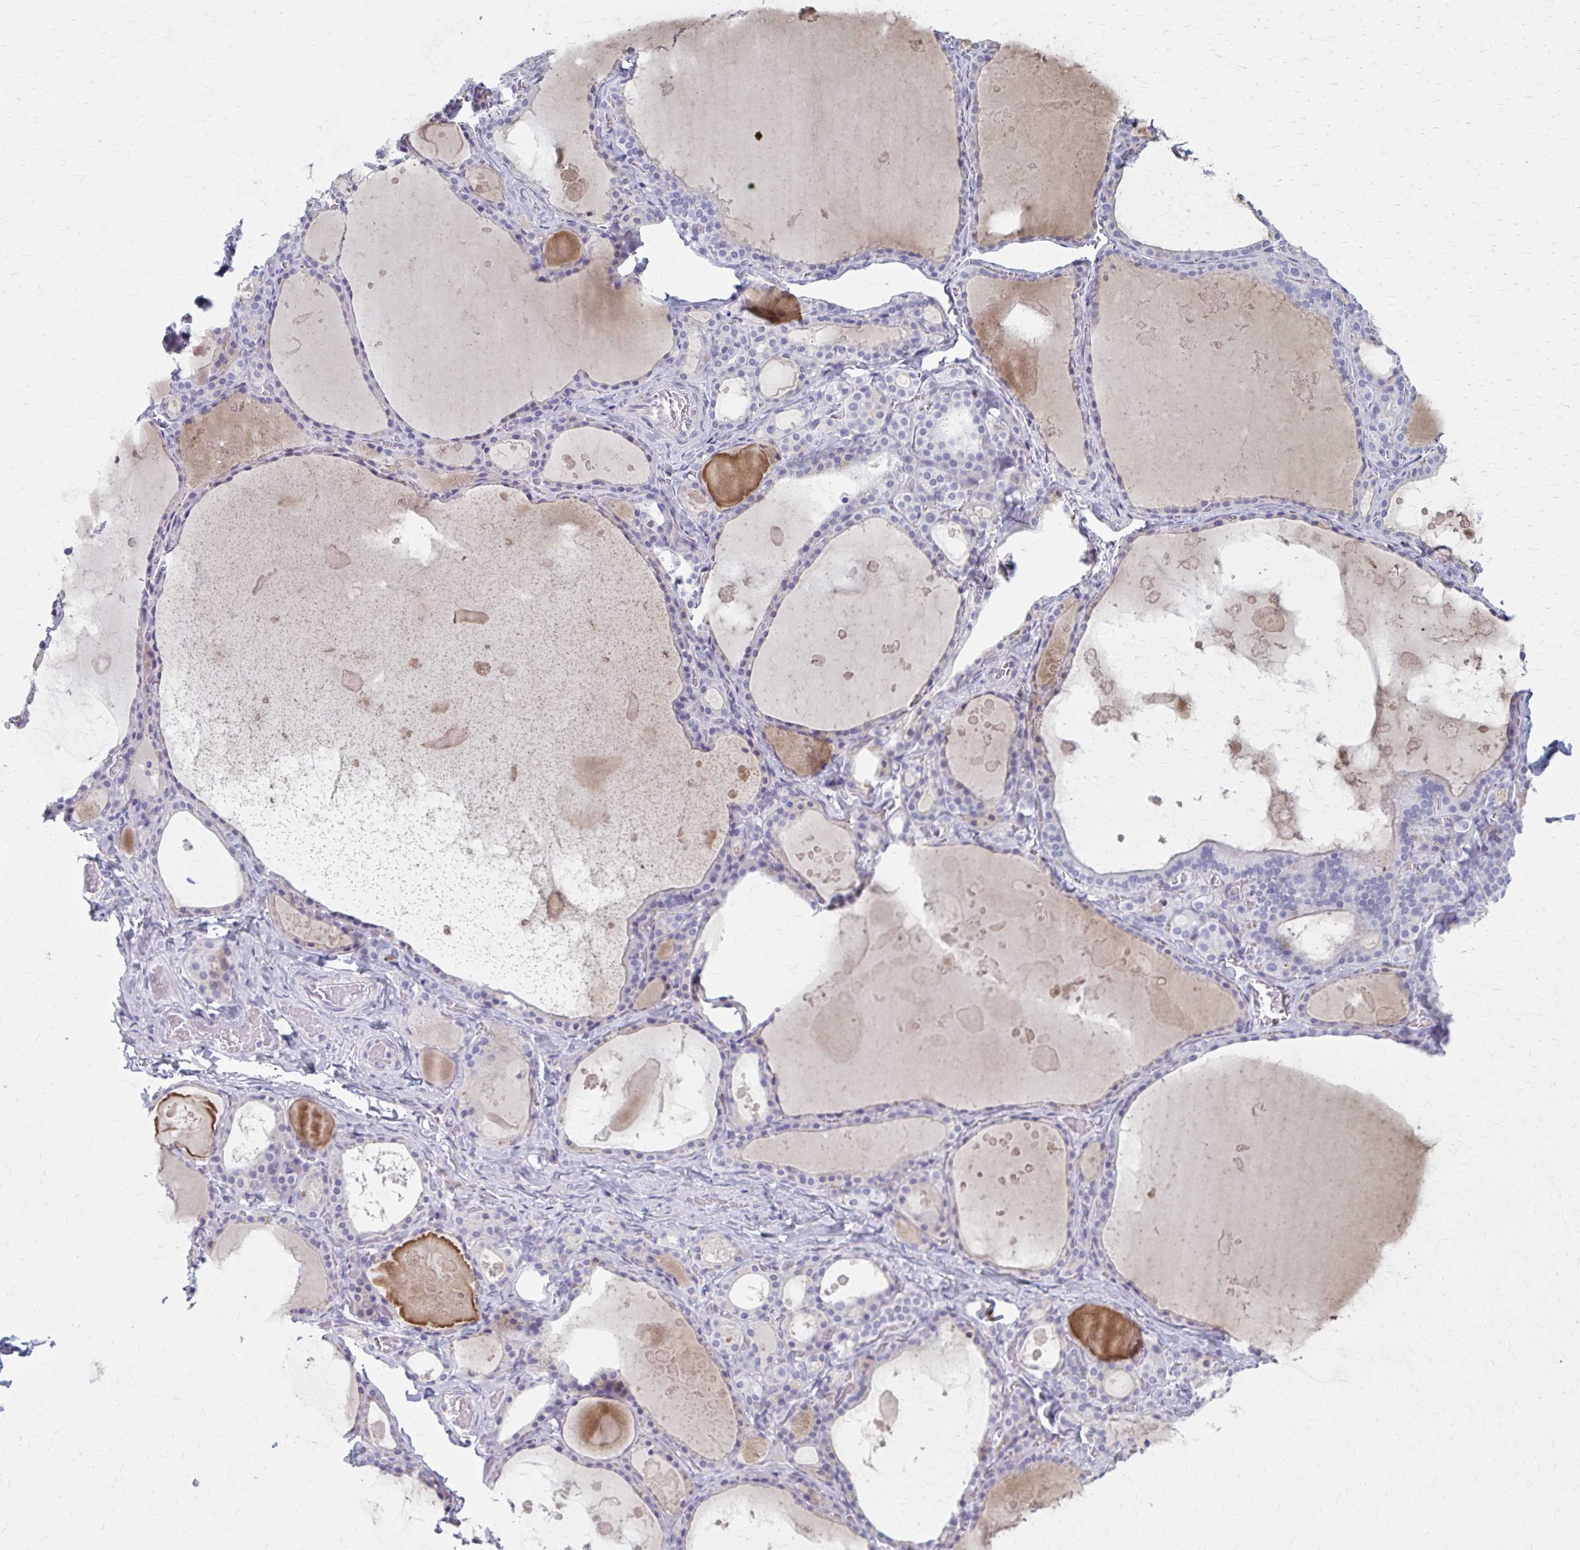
{"staining": {"intensity": "negative", "quantity": "none", "location": "none"}, "tissue": "thyroid gland", "cell_type": "Glandular cells", "image_type": "normal", "snomed": [{"axis": "morphology", "description": "Normal tissue, NOS"}, {"axis": "topography", "description": "Thyroid gland"}], "caption": "This is an immunohistochemistry photomicrograph of benign thyroid gland. There is no expression in glandular cells.", "gene": "CASQ2", "patient": {"sex": "male", "age": 56}}